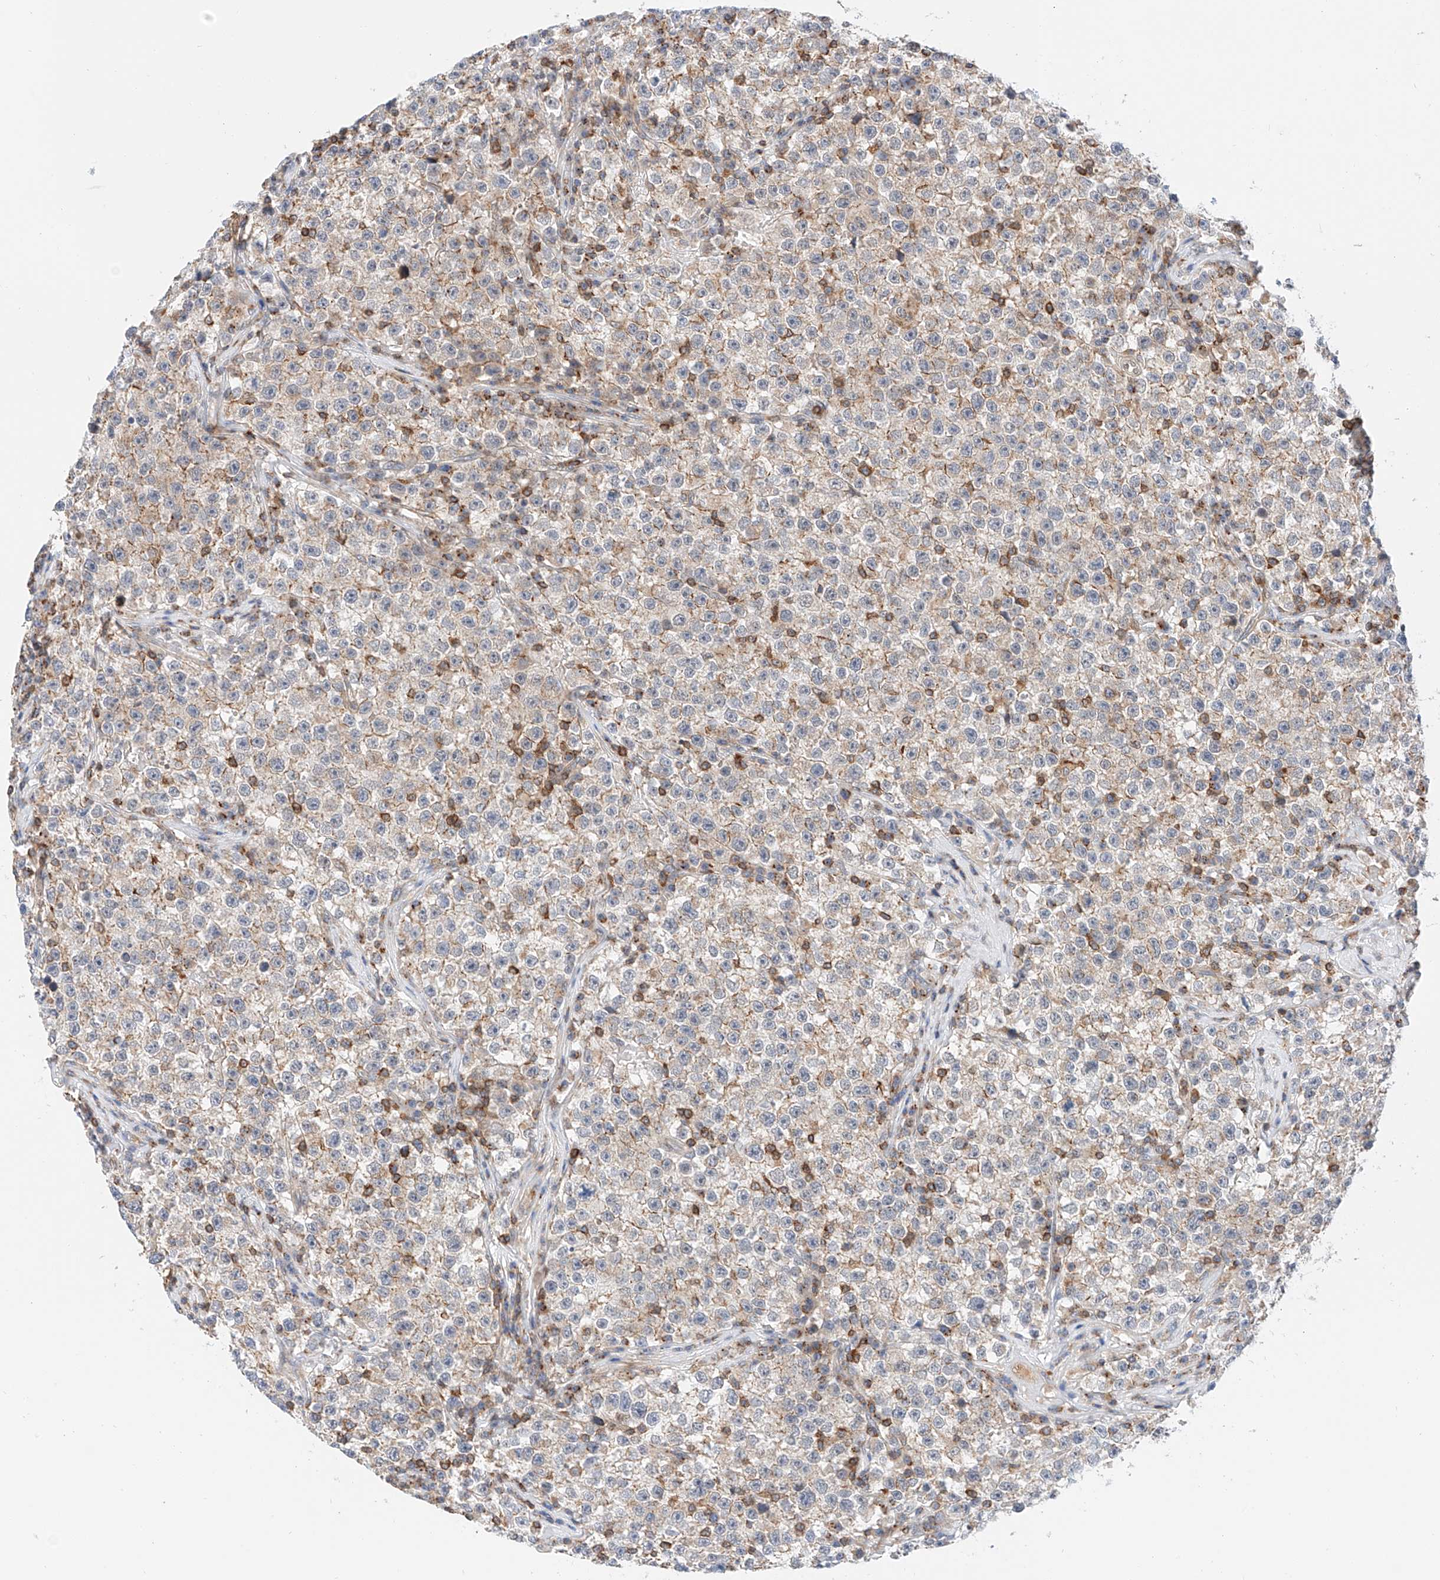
{"staining": {"intensity": "weak", "quantity": "<25%", "location": "cytoplasmic/membranous"}, "tissue": "testis cancer", "cell_type": "Tumor cells", "image_type": "cancer", "snomed": [{"axis": "morphology", "description": "Seminoma, NOS"}, {"axis": "topography", "description": "Testis"}], "caption": "The IHC micrograph has no significant expression in tumor cells of seminoma (testis) tissue.", "gene": "MFN2", "patient": {"sex": "male", "age": 22}}